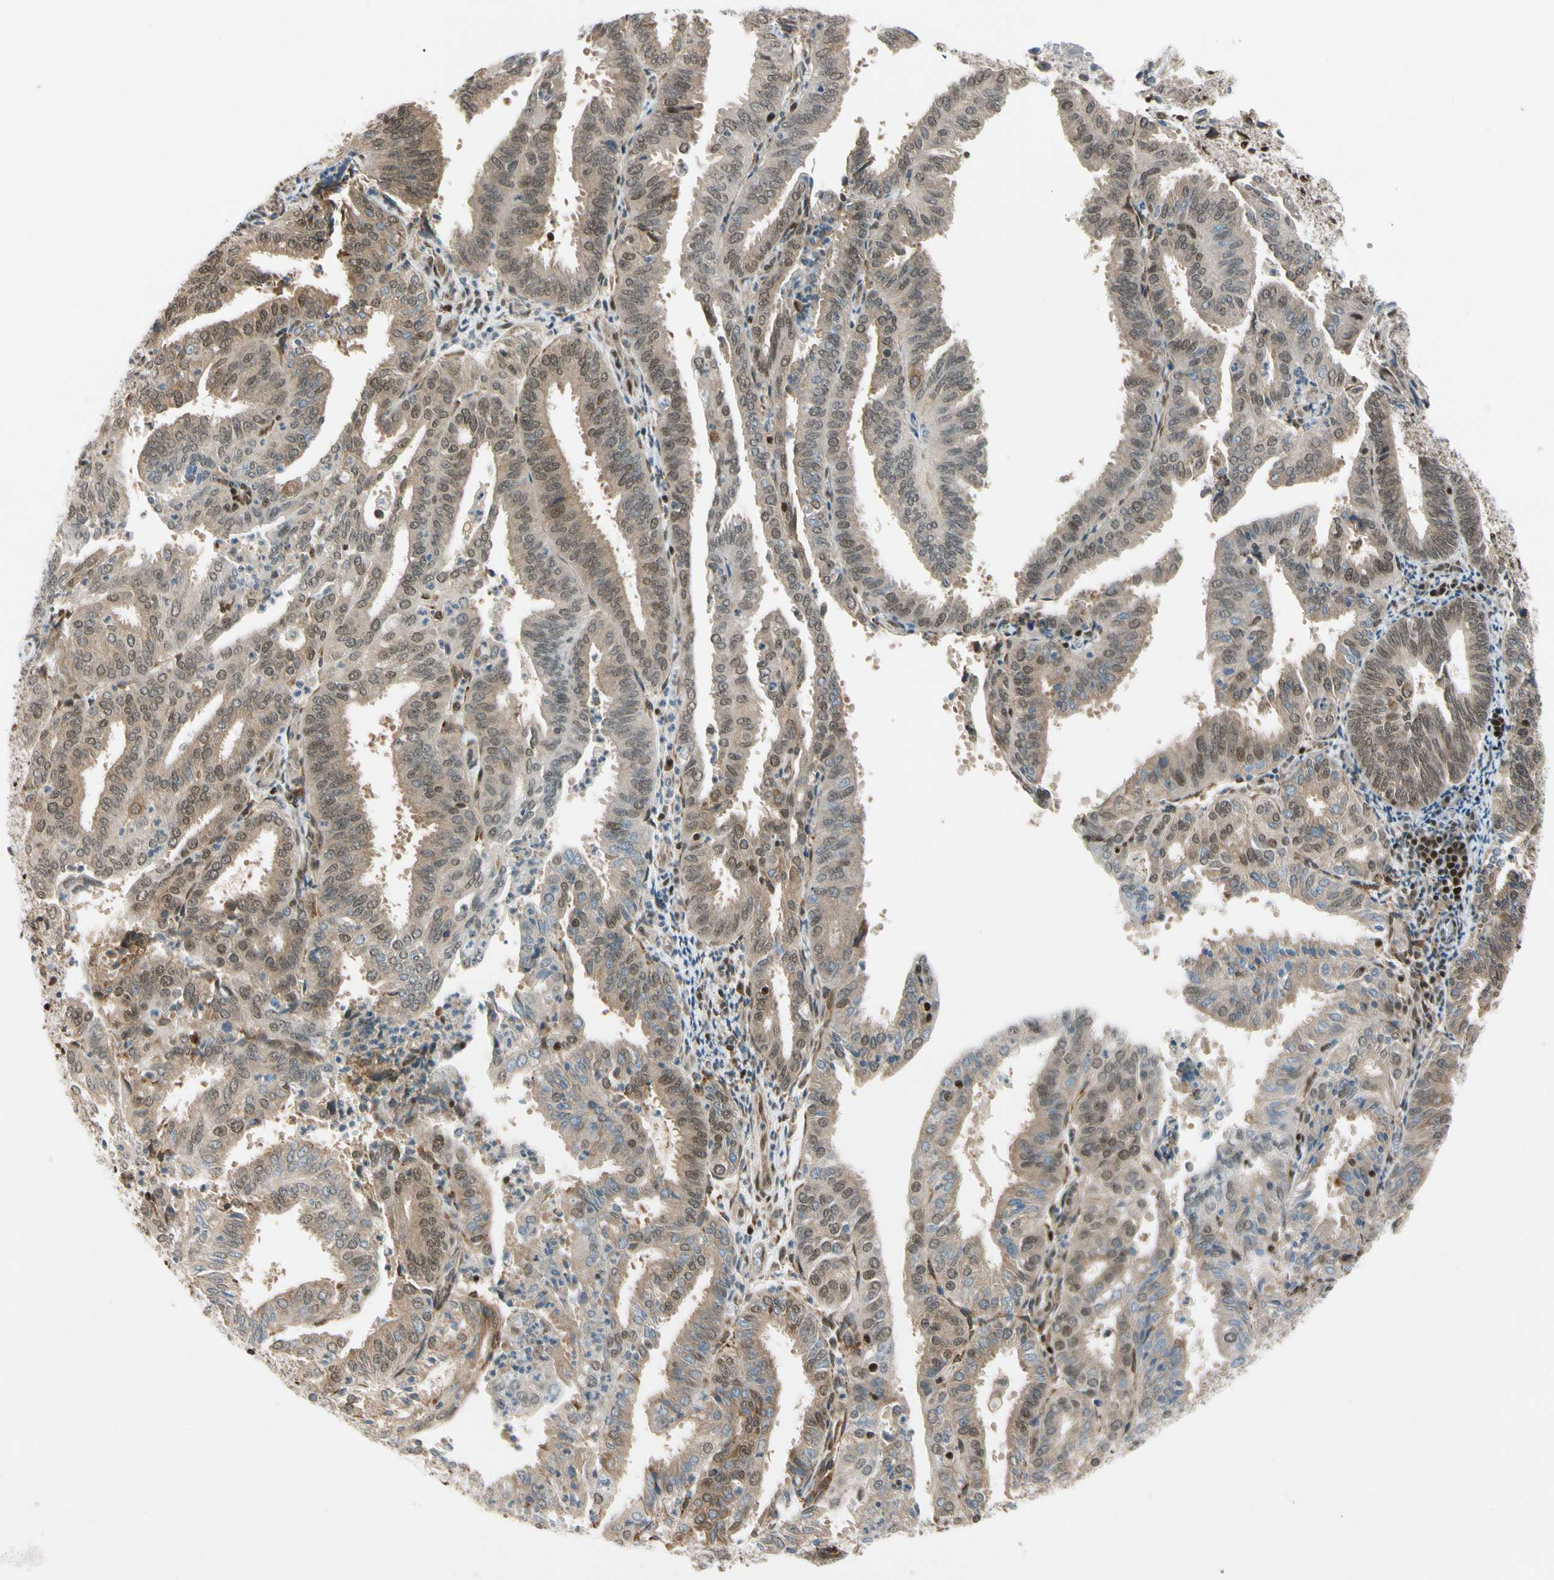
{"staining": {"intensity": "moderate", "quantity": ">75%", "location": "cytoplasmic/membranous,nuclear"}, "tissue": "endometrial cancer", "cell_type": "Tumor cells", "image_type": "cancer", "snomed": [{"axis": "morphology", "description": "Adenocarcinoma, NOS"}, {"axis": "topography", "description": "Uterus"}], "caption": "Protein staining of endometrial adenocarcinoma tissue reveals moderate cytoplasmic/membranous and nuclear expression in about >75% of tumor cells.", "gene": "DAXX", "patient": {"sex": "female", "age": 60}}